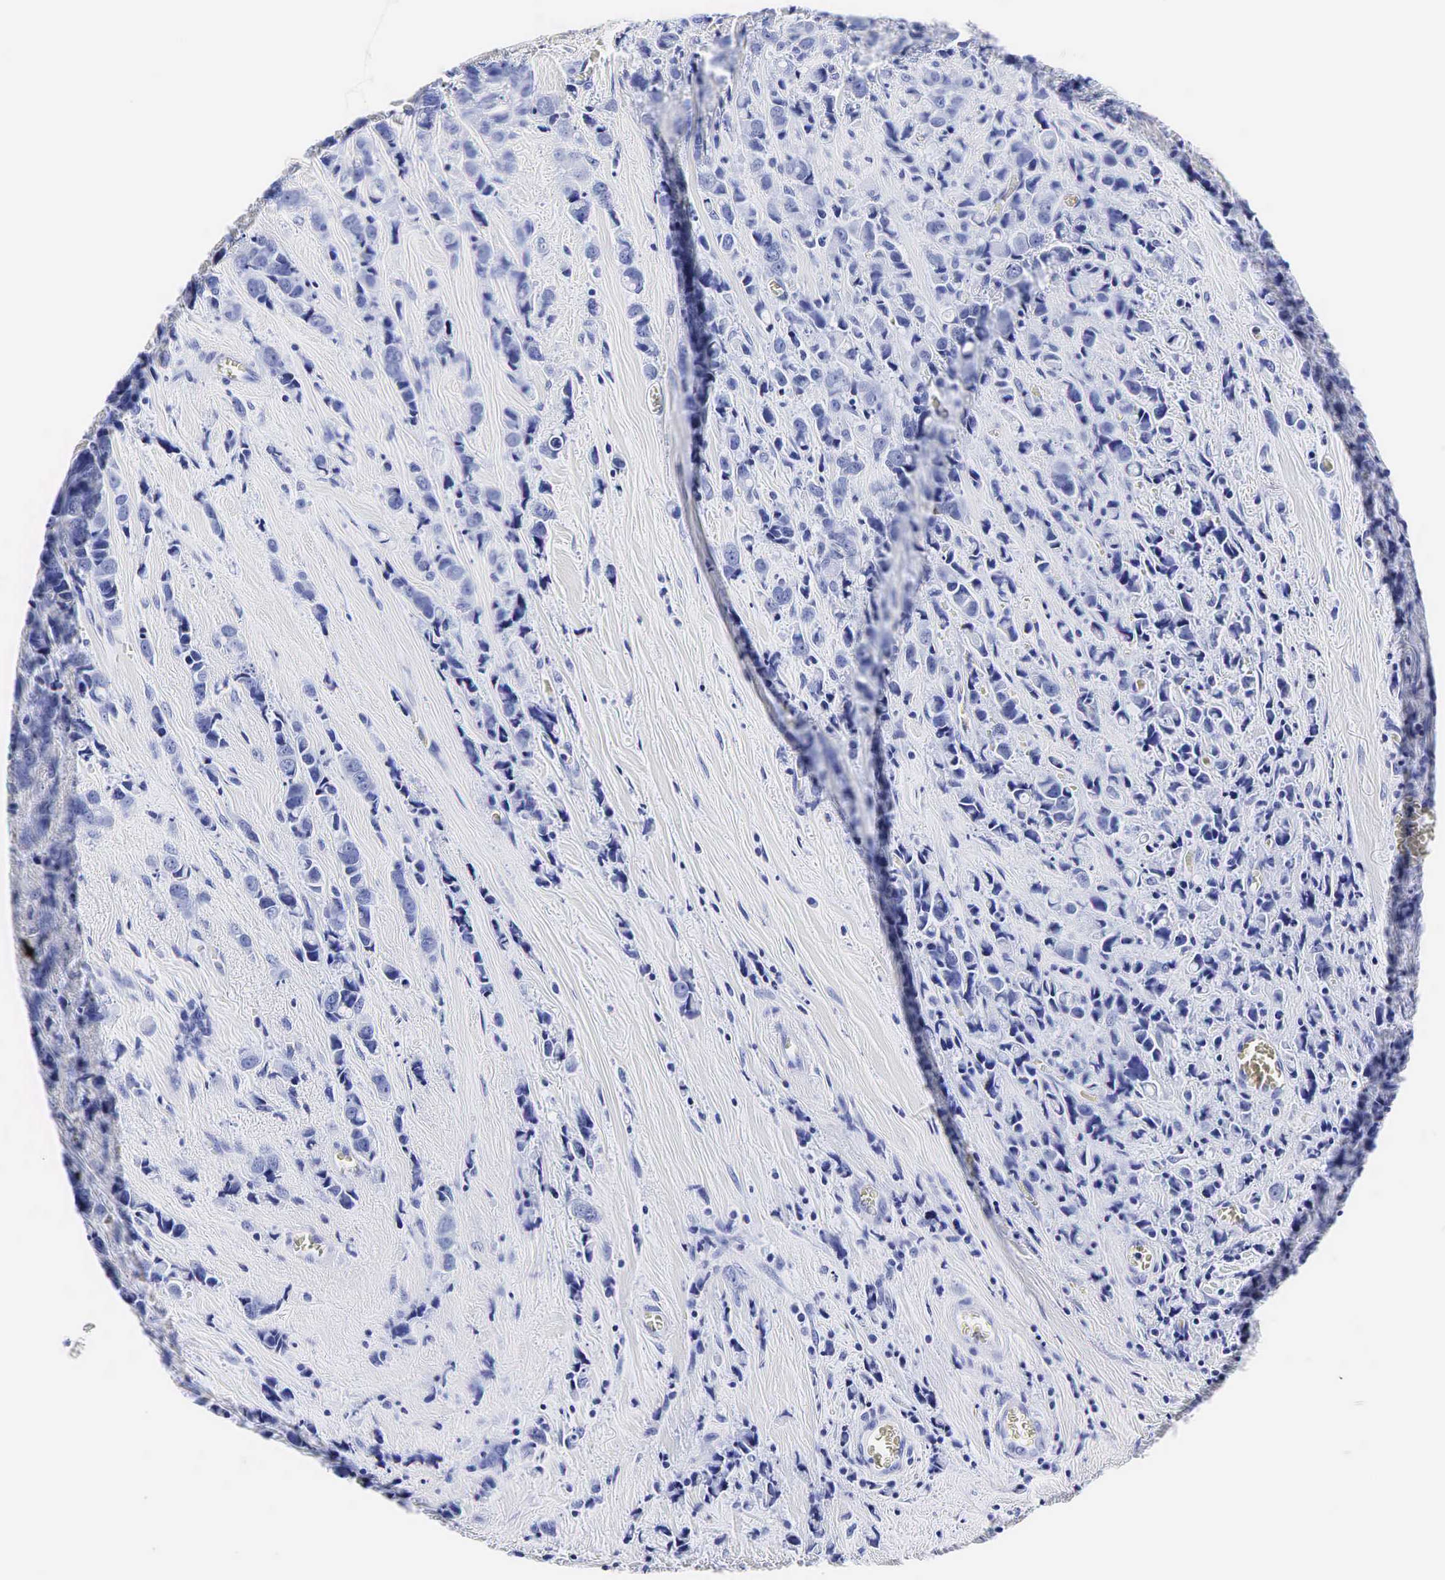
{"staining": {"intensity": "negative", "quantity": "none", "location": "none"}, "tissue": "breast cancer", "cell_type": "Tumor cells", "image_type": "cancer", "snomed": [{"axis": "morphology", "description": "Lobular carcinoma"}, {"axis": "topography", "description": "Breast"}], "caption": "IHC of breast lobular carcinoma demonstrates no staining in tumor cells.", "gene": "KLK3", "patient": {"sex": "female", "age": 57}}